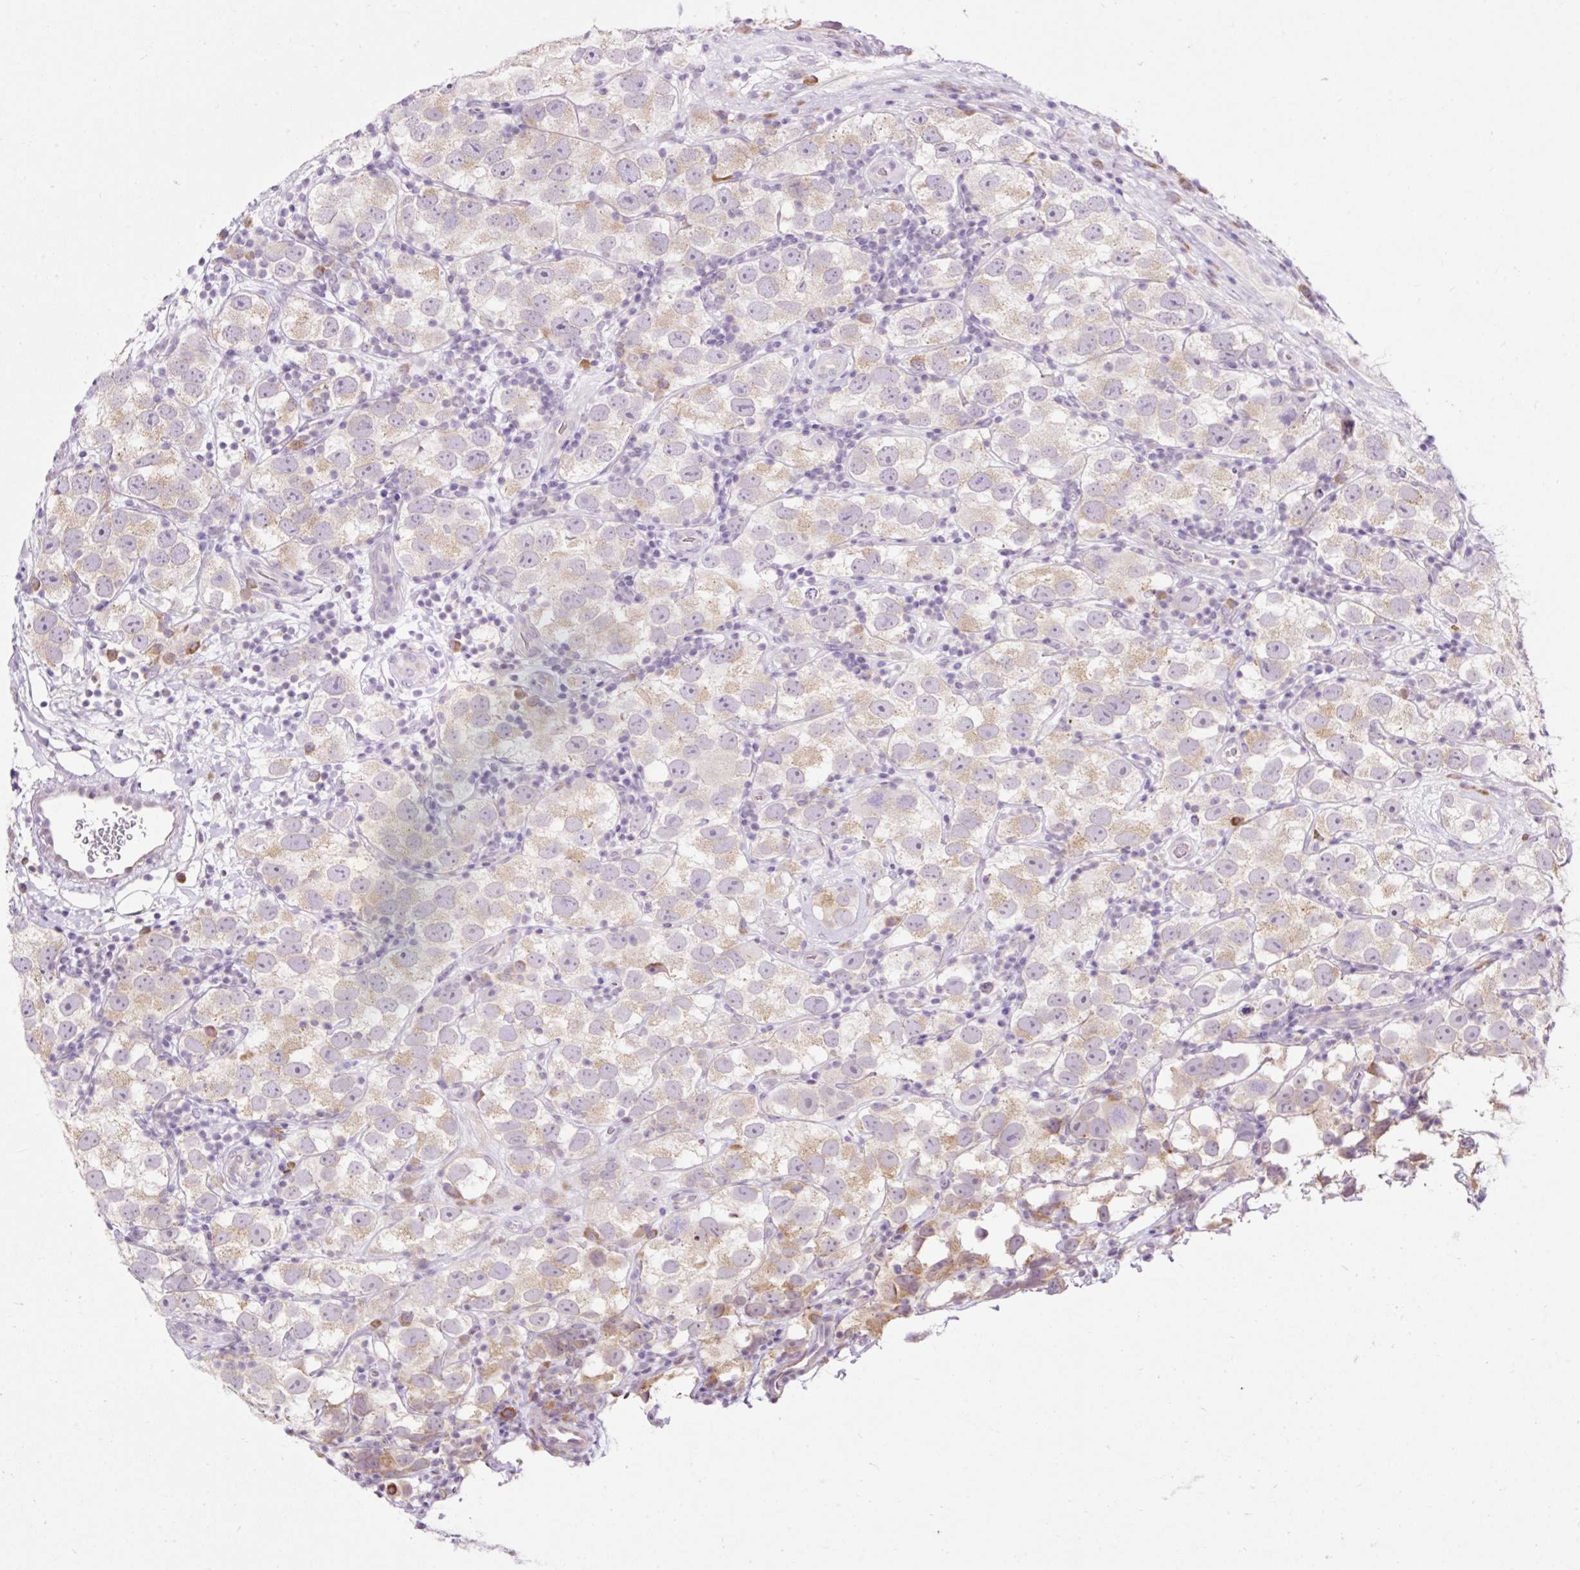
{"staining": {"intensity": "weak", "quantity": "25%-75%", "location": "cytoplasmic/membranous"}, "tissue": "testis cancer", "cell_type": "Tumor cells", "image_type": "cancer", "snomed": [{"axis": "morphology", "description": "Seminoma, NOS"}, {"axis": "topography", "description": "Testis"}], "caption": "Protein staining of testis seminoma tissue shows weak cytoplasmic/membranous positivity in approximately 25%-75% of tumor cells.", "gene": "FMC1", "patient": {"sex": "male", "age": 26}}